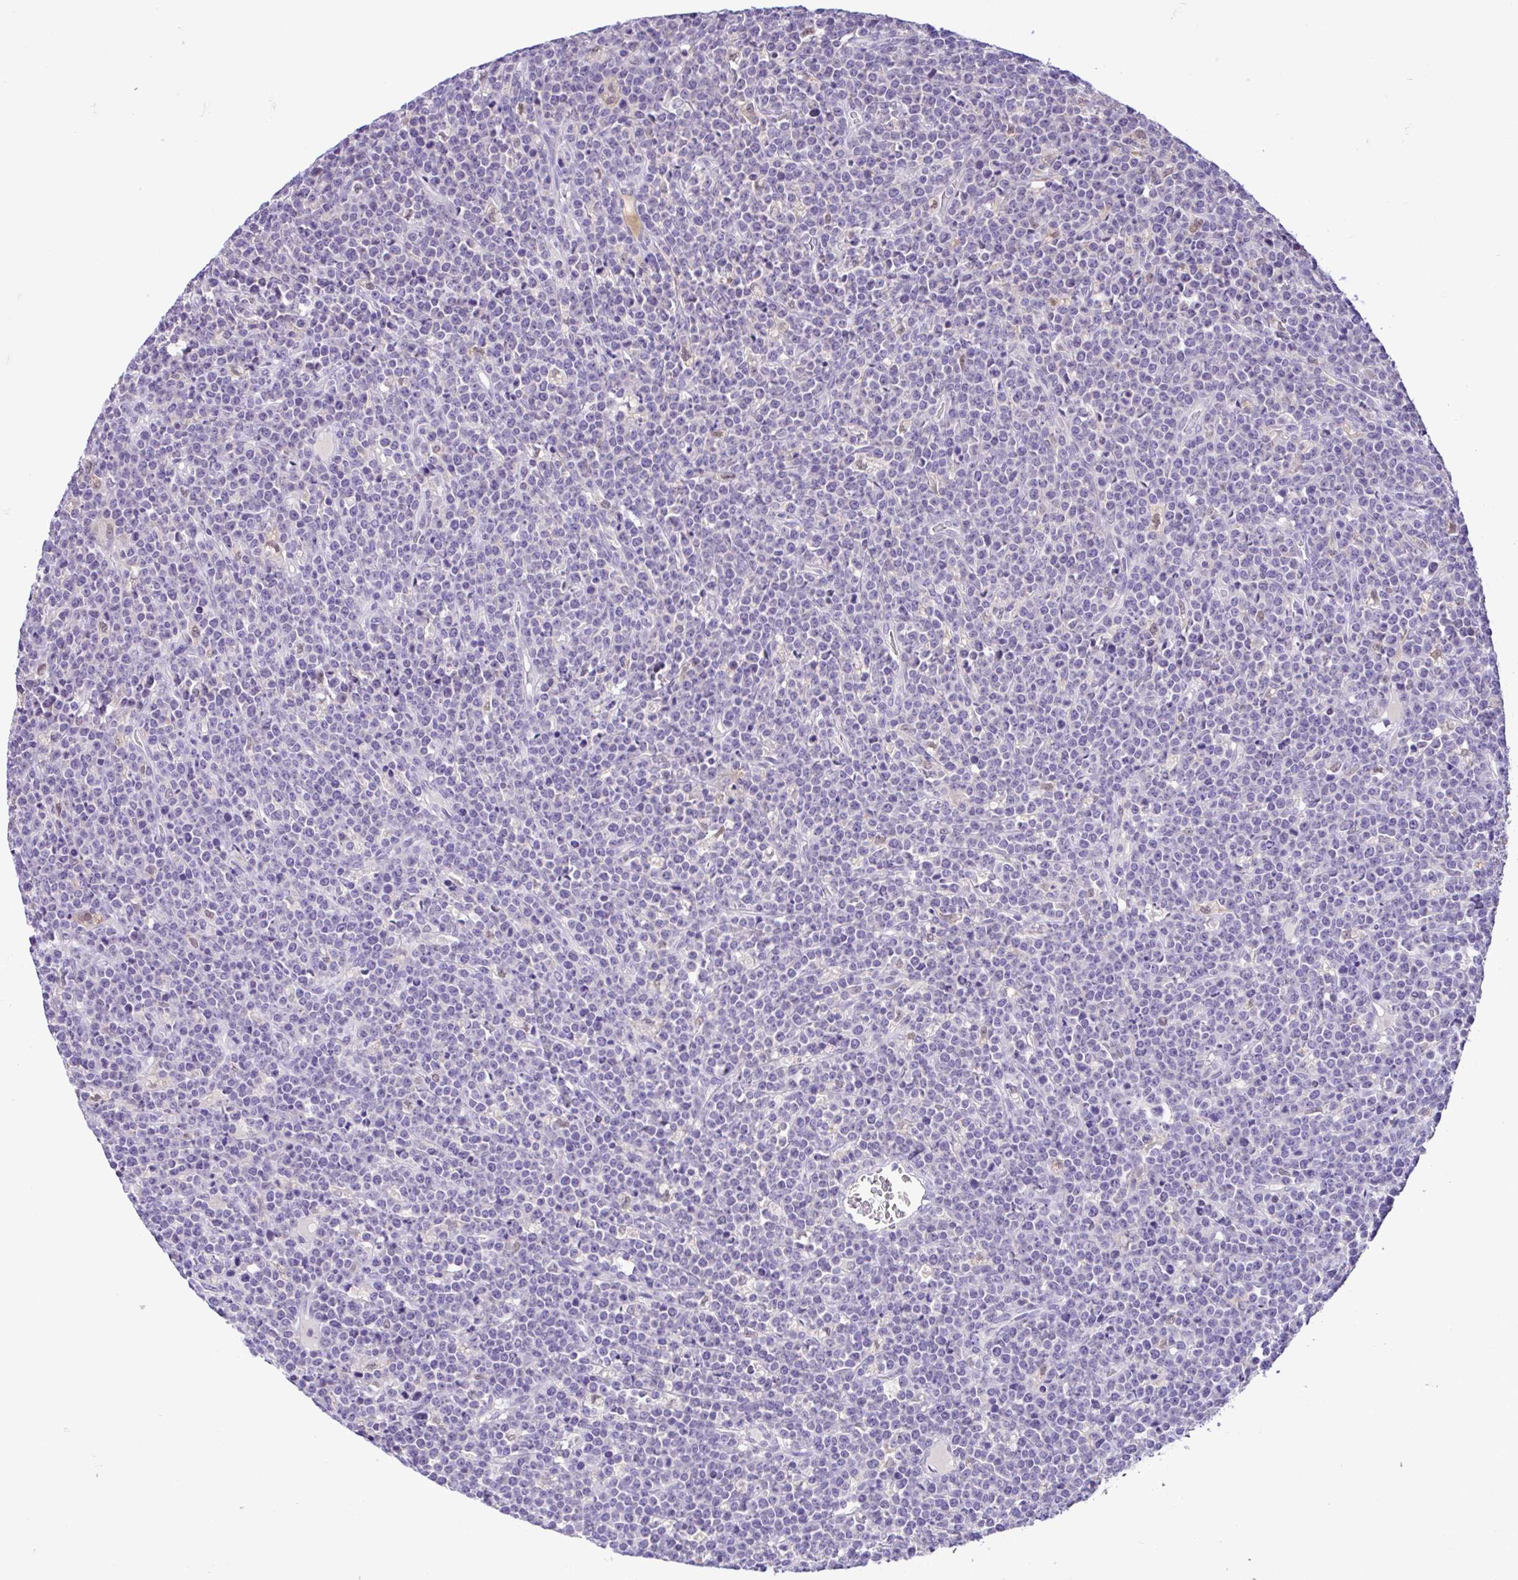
{"staining": {"intensity": "negative", "quantity": "none", "location": "none"}, "tissue": "lymphoma", "cell_type": "Tumor cells", "image_type": "cancer", "snomed": [{"axis": "morphology", "description": "Malignant lymphoma, non-Hodgkin's type, High grade"}, {"axis": "topography", "description": "Ovary"}], "caption": "An image of human high-grade malignant lymphoma, non-Hodgkin's type is negative for staining in tumor cells.", "gene": "ANO4", "patient": {"sex": "female", "age": 56}}